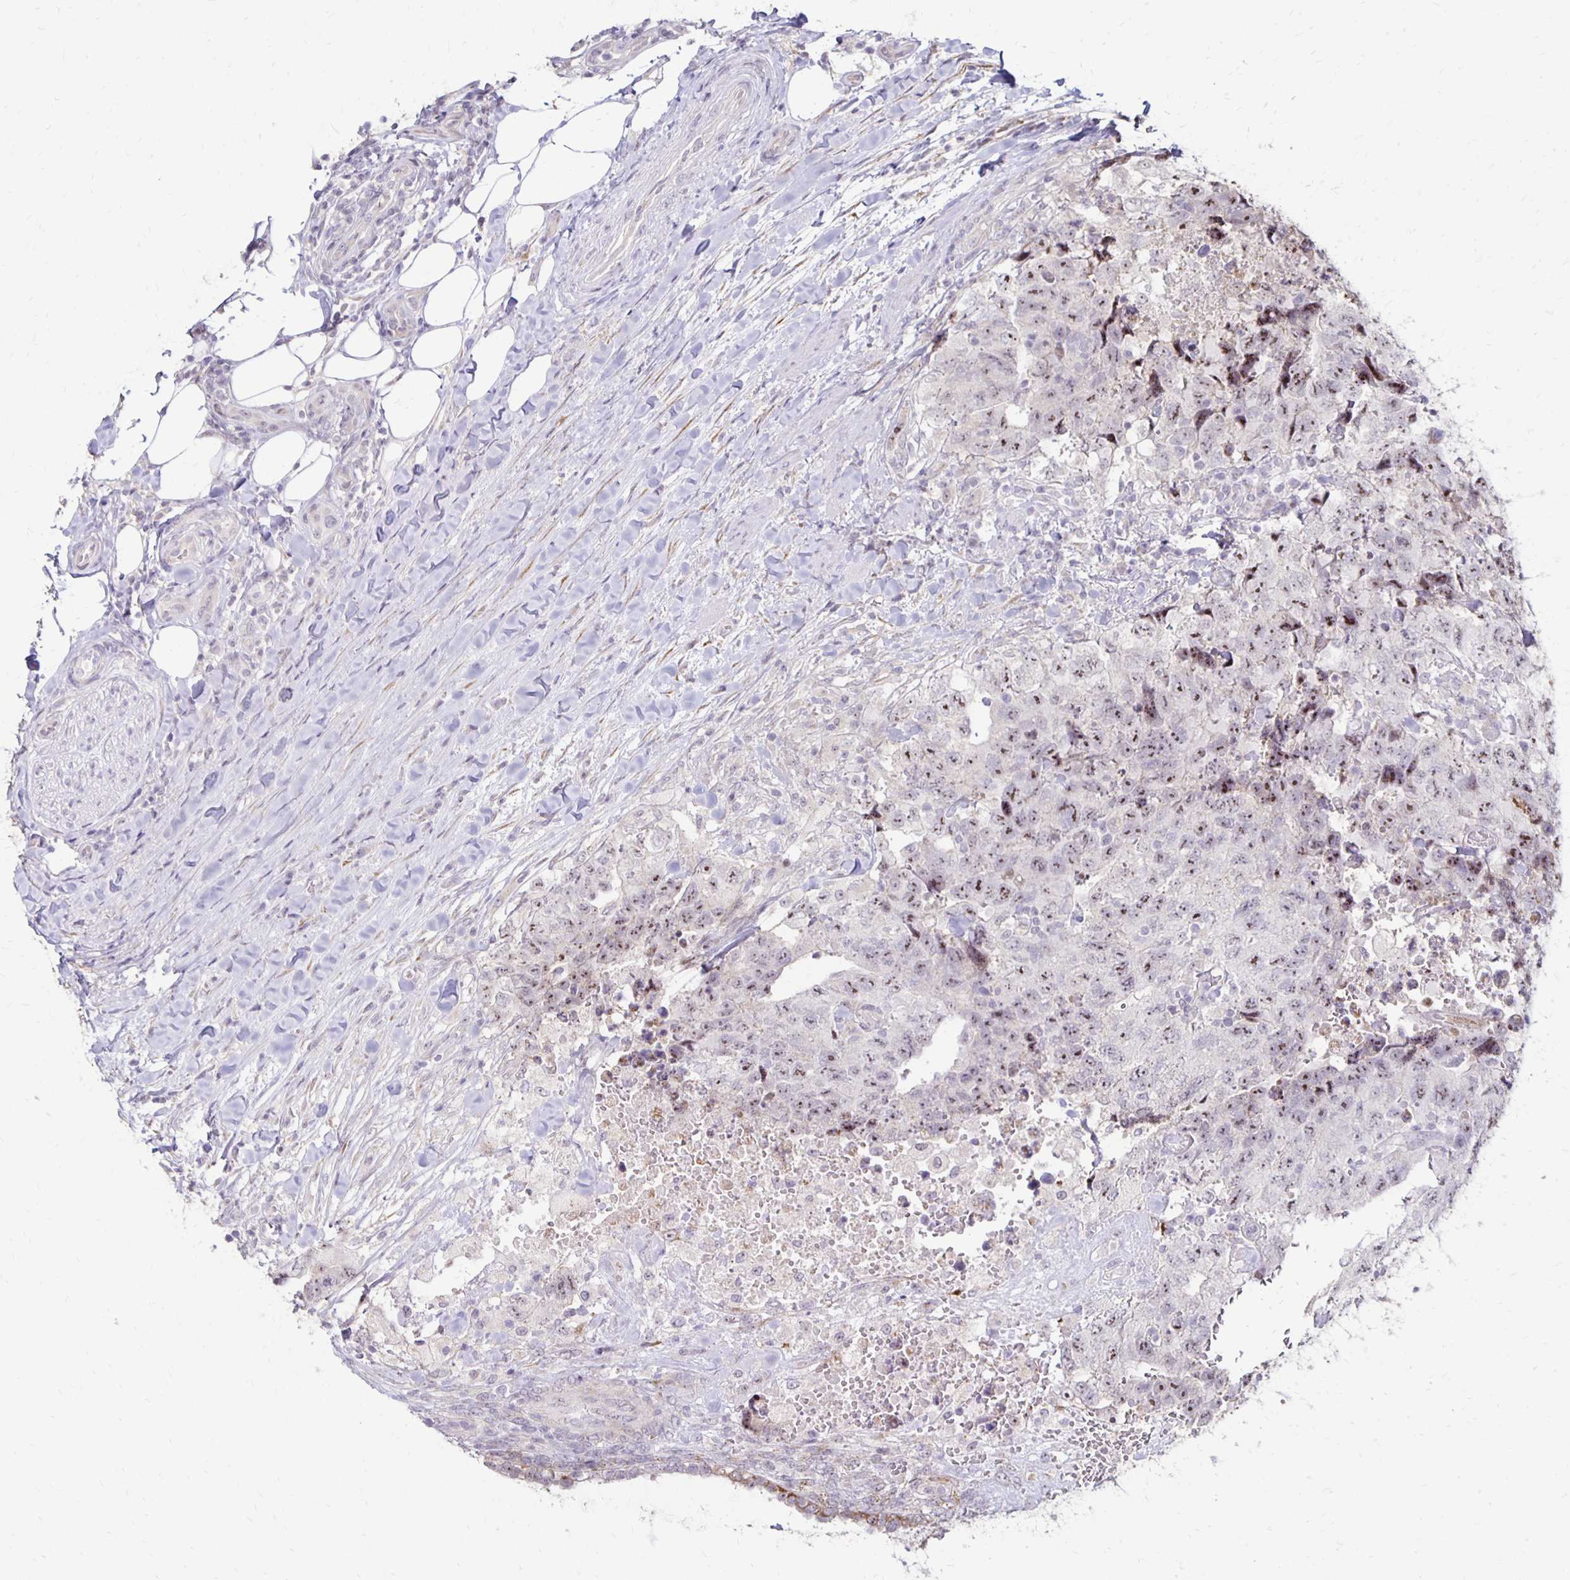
{"staining": {"intensity": "moderate", "quantity": "25%-75%", "location": "nuclear"}, "tissue": "testis cancer", "cell_type": "Tumor cells", "image_type": "cancer", "snomed": [{"axis": "morphology", "description": "Carcinoma, Embryonal, NOS"}, {"axis": "topography", "description": "Testis"}], "caption": "Protein positivity by immunohistochemistry demonstrates moderate nuclear positivity in approximately 25%-75% of tumor cells in testis cancer. The protein of interest is stained brown, and the nuclei are stained in blue (DAB (3,3'-diaminobenzidine) IHC with brightfield microscopy, high magnification).", "gene": "DAGLA", "patient": {"sex": "male", "age": 24}}